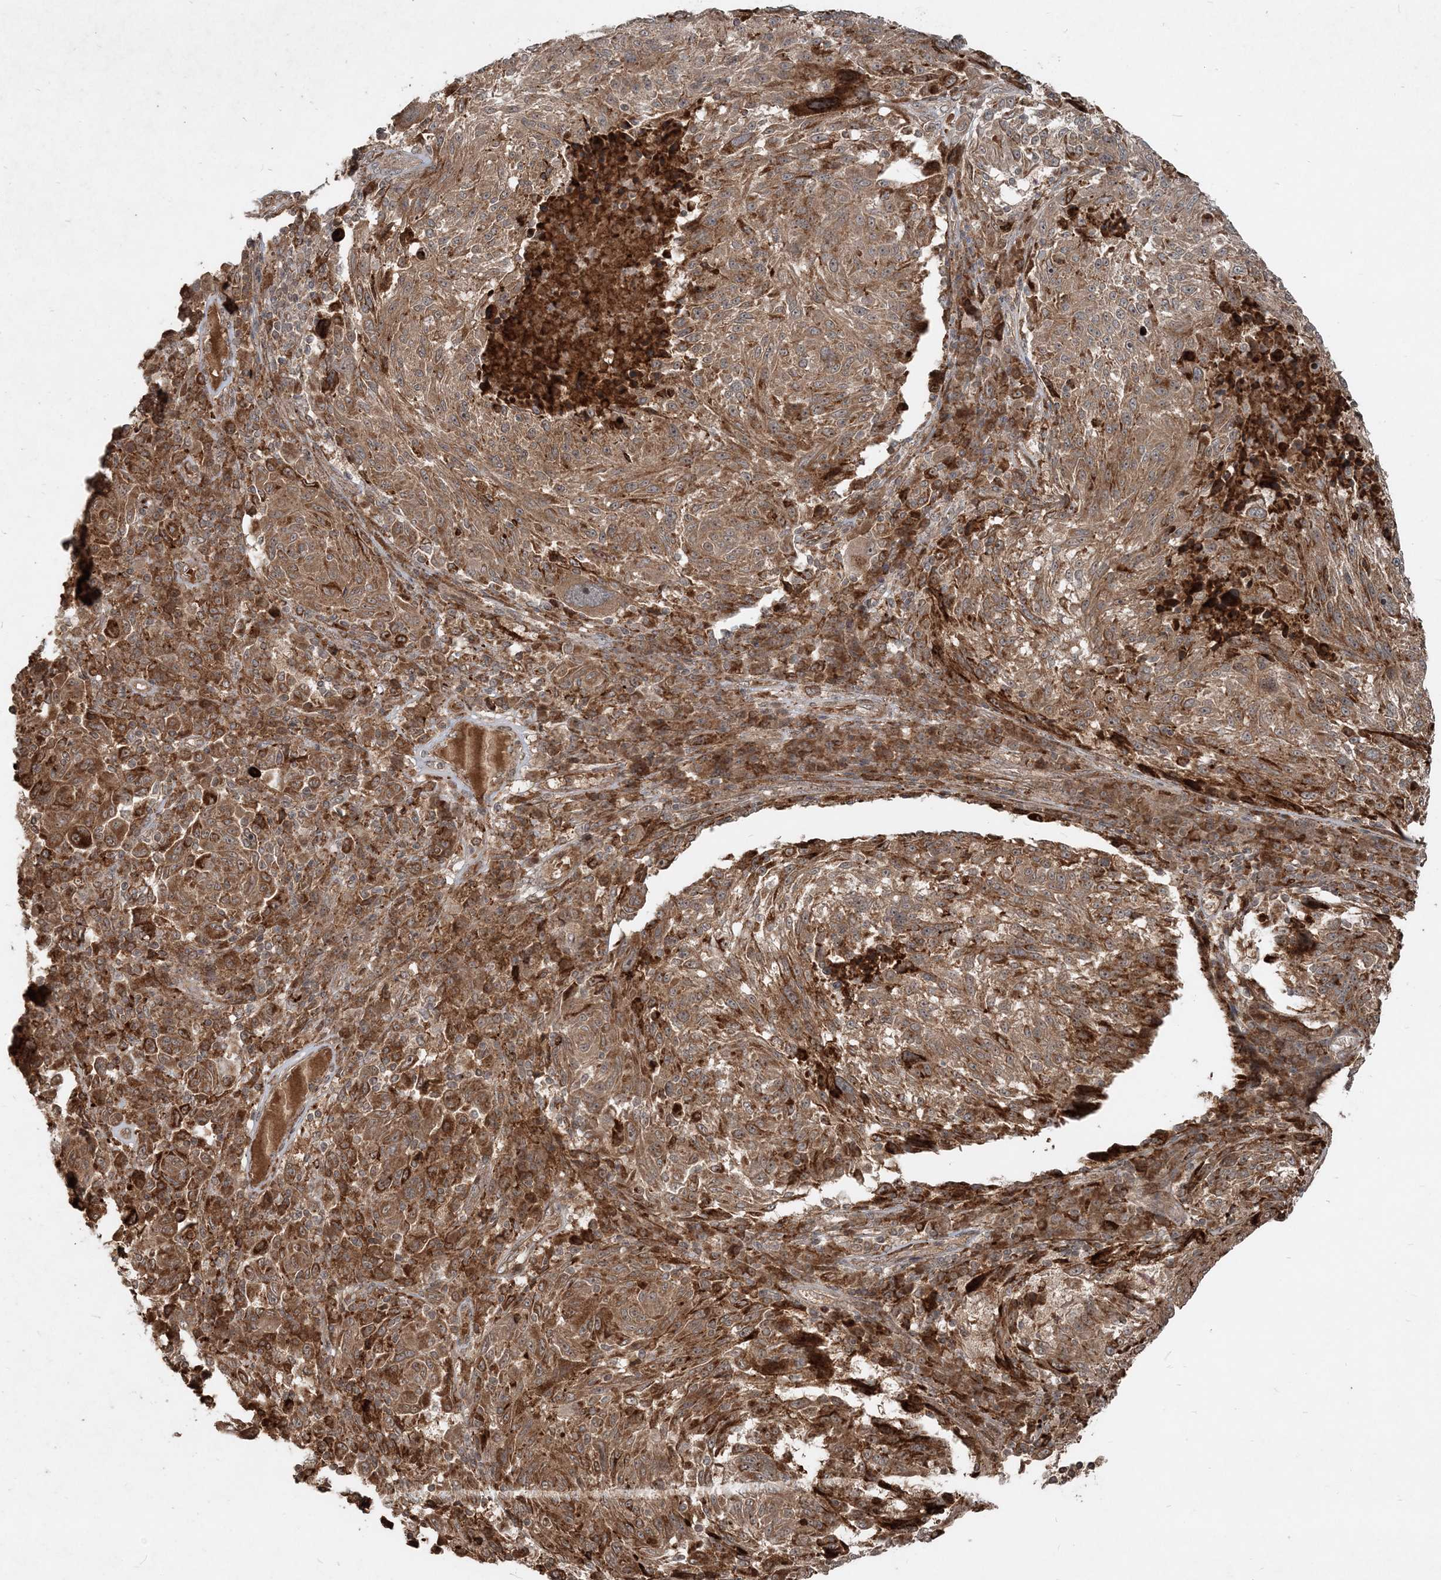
{"staining": {"intensity": "moderate", "quantity": ">75%", "location": "cytoplasmic/membranous"}, "tissue": "melanoma", "cell_type": "Tumor cells", "image_type": "cancer", "snomed": [{"axis": "morphology", "description": "Malignant melanoma, NOS"}, {"axis": "topography", "description": "Skin"}], "caption": "Tumor cells show medium levels of moderate cytoplasmic/membranous staining in approximately >75% of cells in human melanoma.", "gene": "NARS1", "patient": {"sex": "male", "age": 53}}